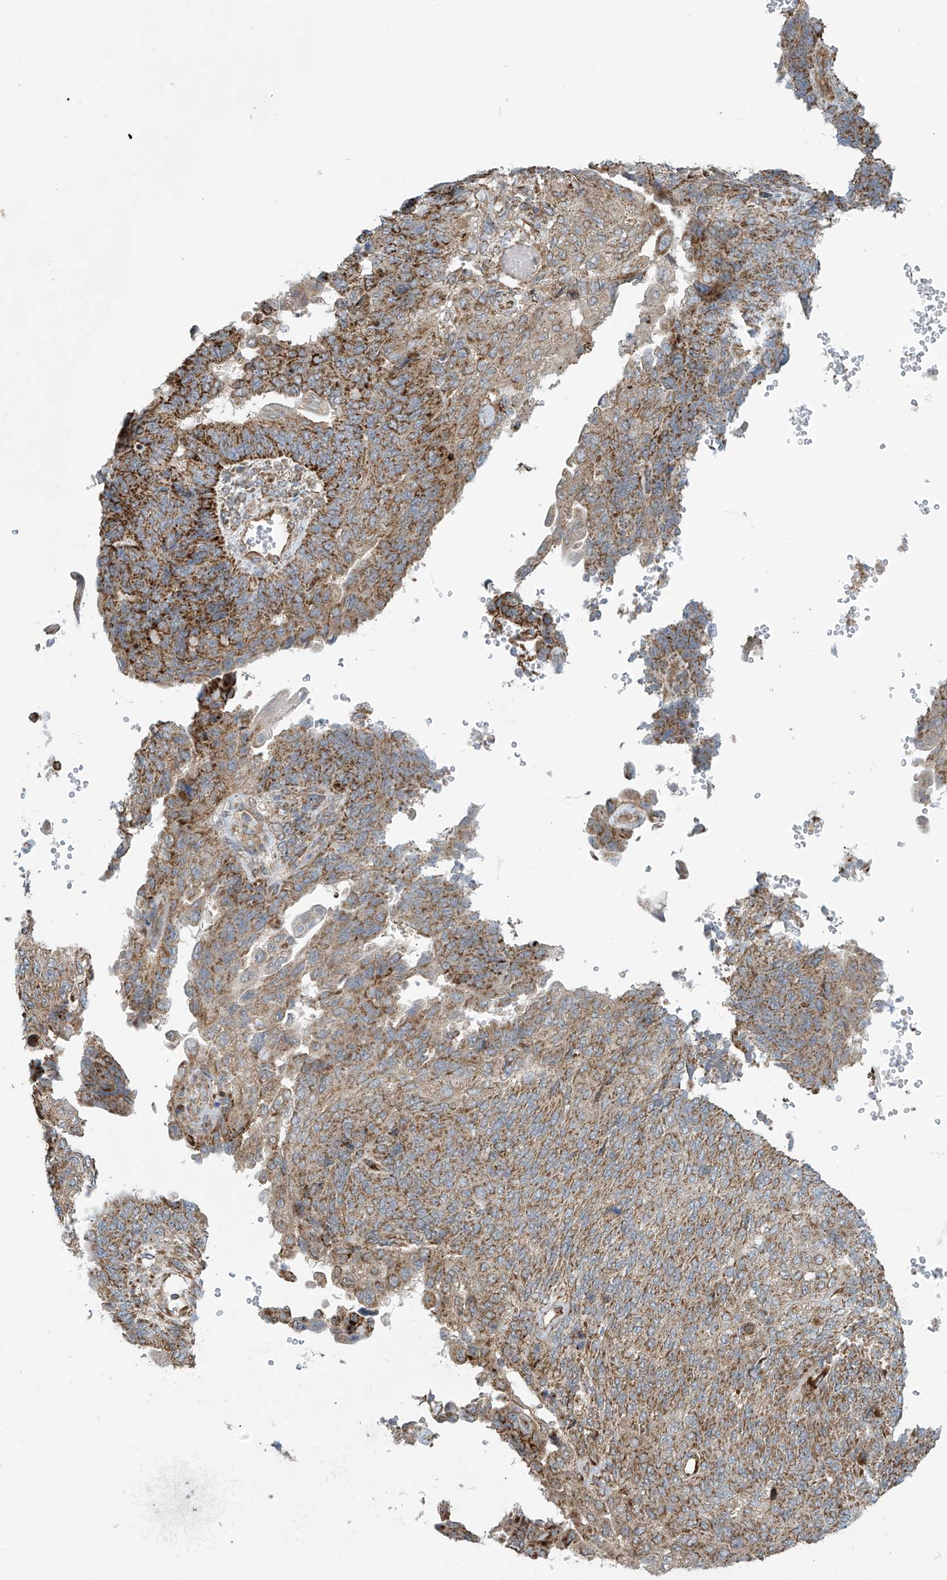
{"staining": {"intensity": "moderate", "quantity": ">75%", "location": "cytoplasmic/membranous"}, "tissue": "endometrial cancer", "cell_type": "Tumor cells", "image_type": "cancer", "snomed": [{"axis": "morphology", "description": "Adenocarcinoma, NOS"}, {"axis": "topography", "description": "Endometrium"}], "caption": "High-power microscopy captured an IHC histopathology image of adenocarcinoma (endometrial), revealing moderate cytoplasmic/membranous expression in approximately >75% of tumor cells.", "gene": "METTL6", "patient": {"sex": "female", "age": 32}}